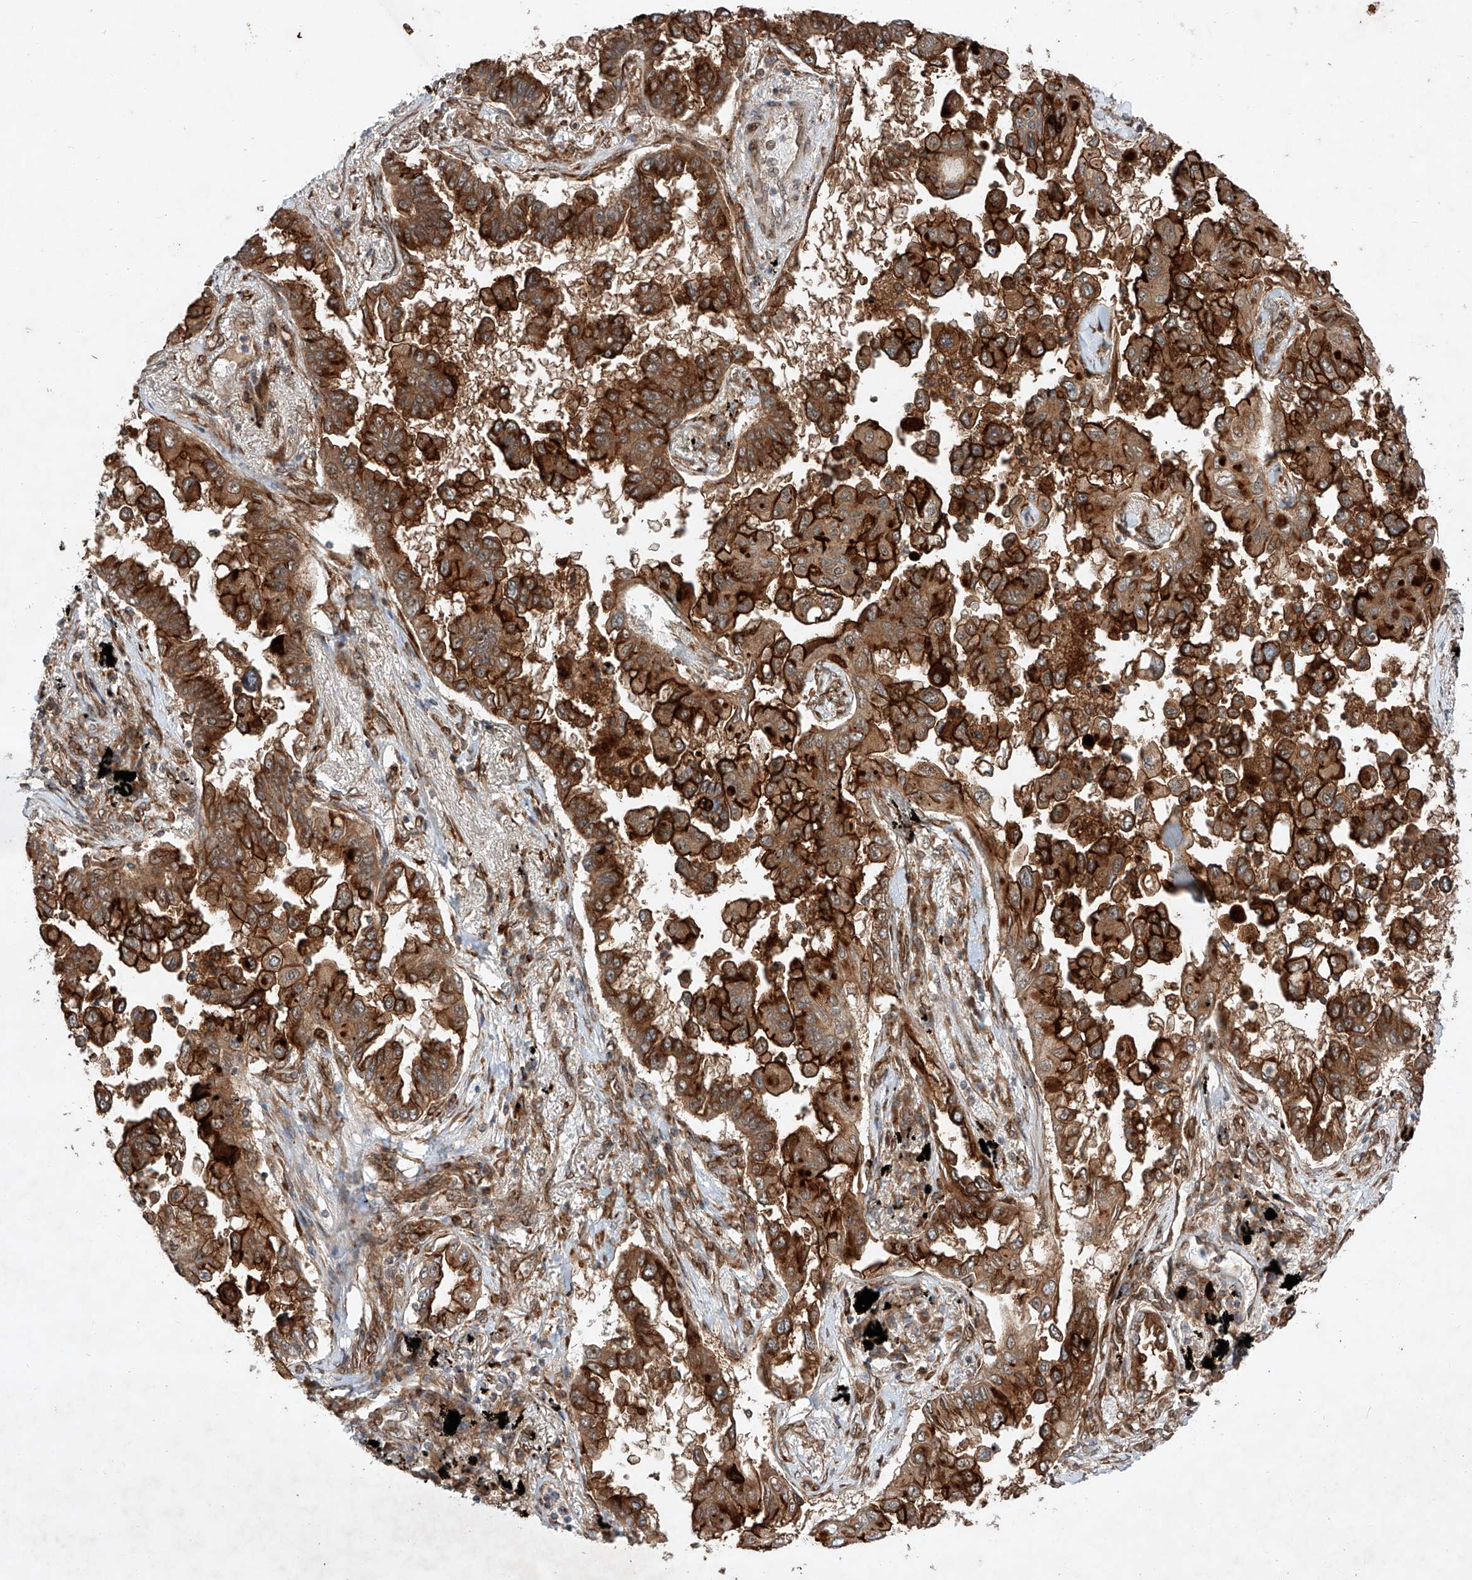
{"staining": {"intensity": "strong", "quantity": ">75%", "location": "cytoplasmic/membranous"}, "tissue": "lung cancer", "cell_type": "Tumor cells", "image_type": "cancer", "snomed": [{"axis": "morphology", "description": "Adenocarcinoma, NOS"}, {"axis": "topography", "description": "Lung"}], "caption": "Immunohistochemical staining of lung cancer displays strong cytoplasmic/membranous protein expression in approximately >75% of tumor cells.", "gene": "ZFP28", "patient": {"sex": "female", "age": 67}}